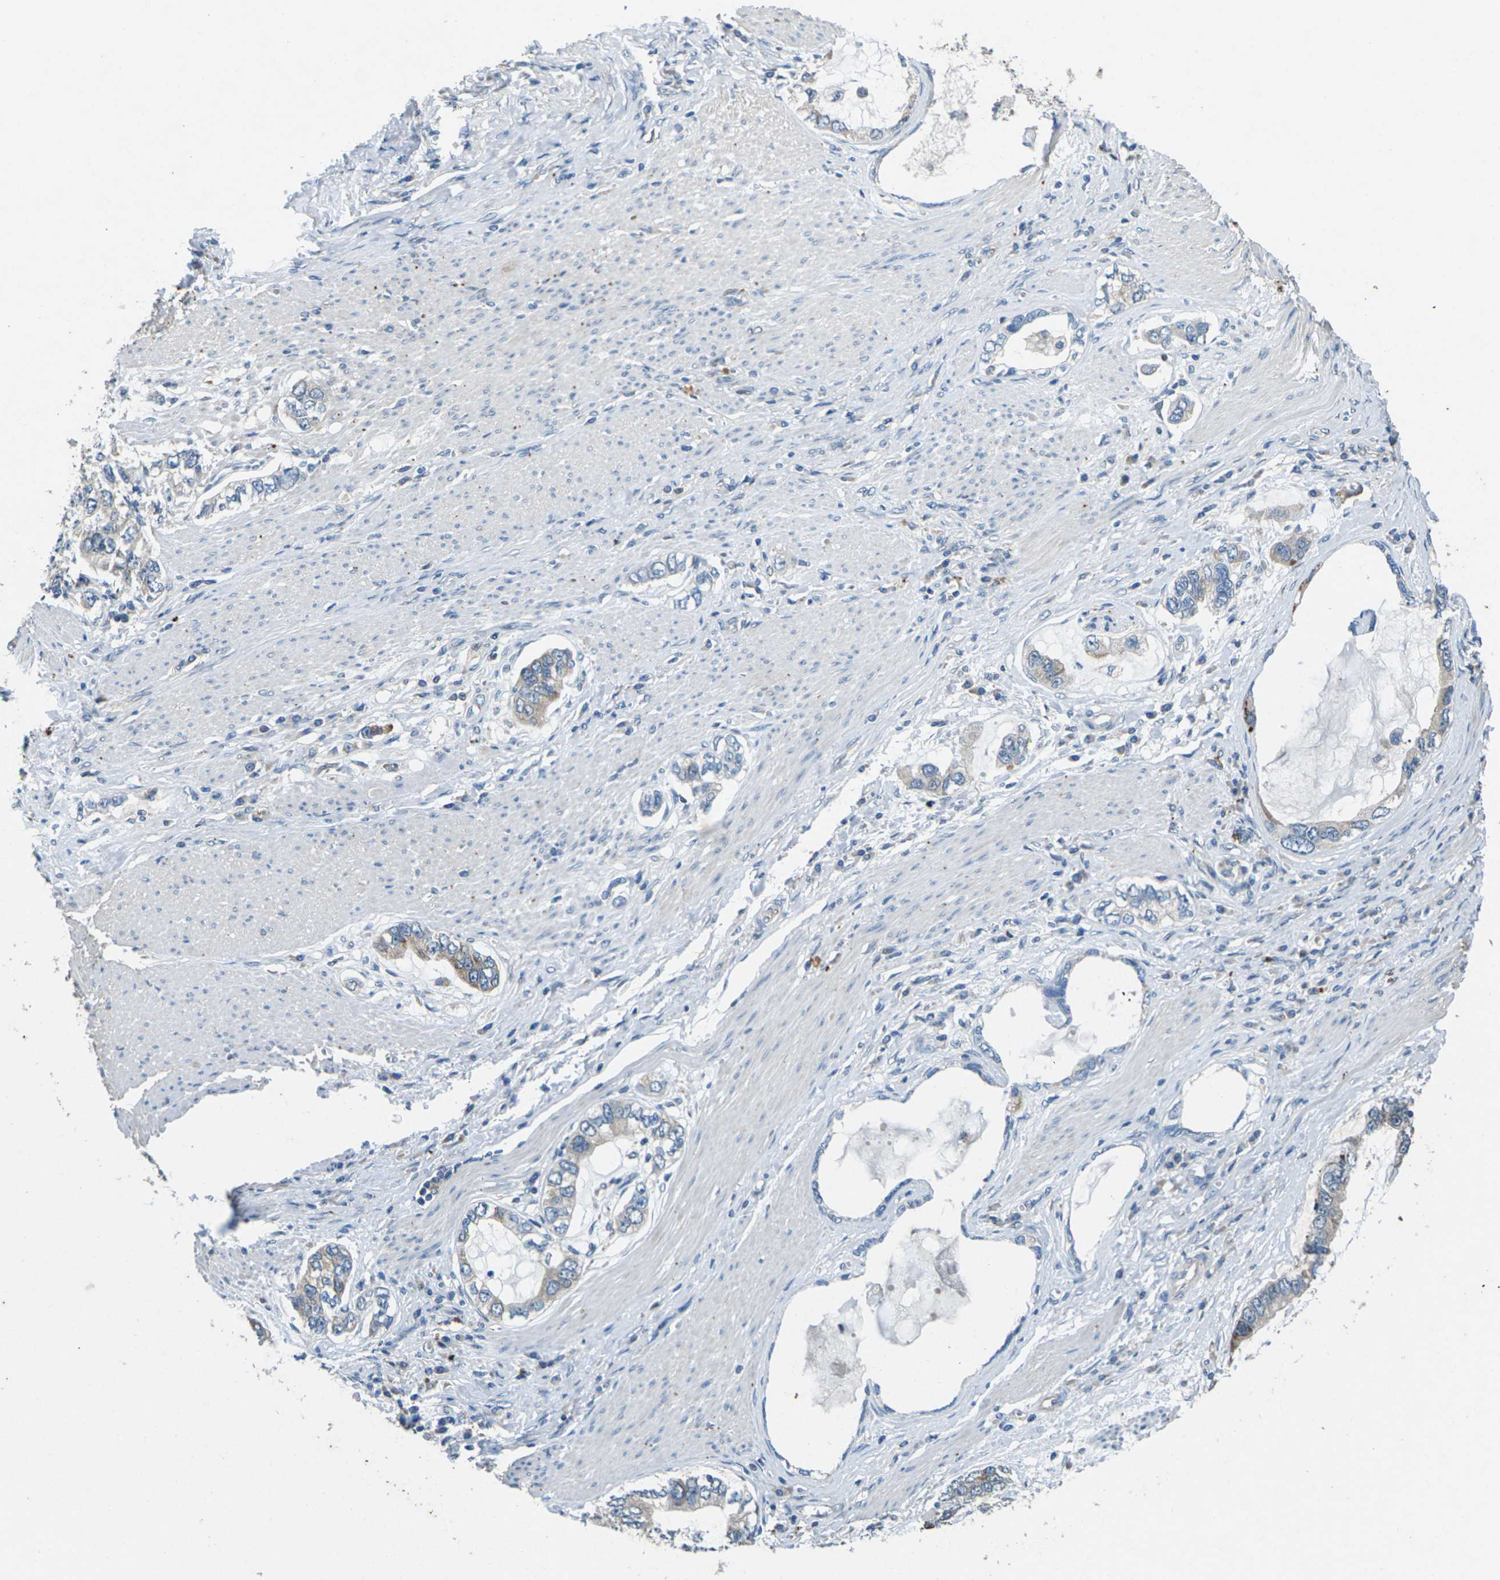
{"staining": {"intensity": "moderate", "quantity": "25%-75%", "location": "cytoplasmic/membranous"}, "tissue": "stomach cancer", "cell_type": "Tumor cells", "image_type": "cancer", "snomed": [{"axis": "morphology", "description": "Adenocarcinoma, NOS"}, {"axis": "topography", "description": "Stomach, lower"}], "caption": "Human stomach cancer (adenocarcinoma) stained for a protein (brown) demonstrates moderate cytoplasmic/membranous positive expression in about 25%-75% of tumor cells.", "gene": "SIGLEC14", "patient": {"sex": "female", "age": 93}}